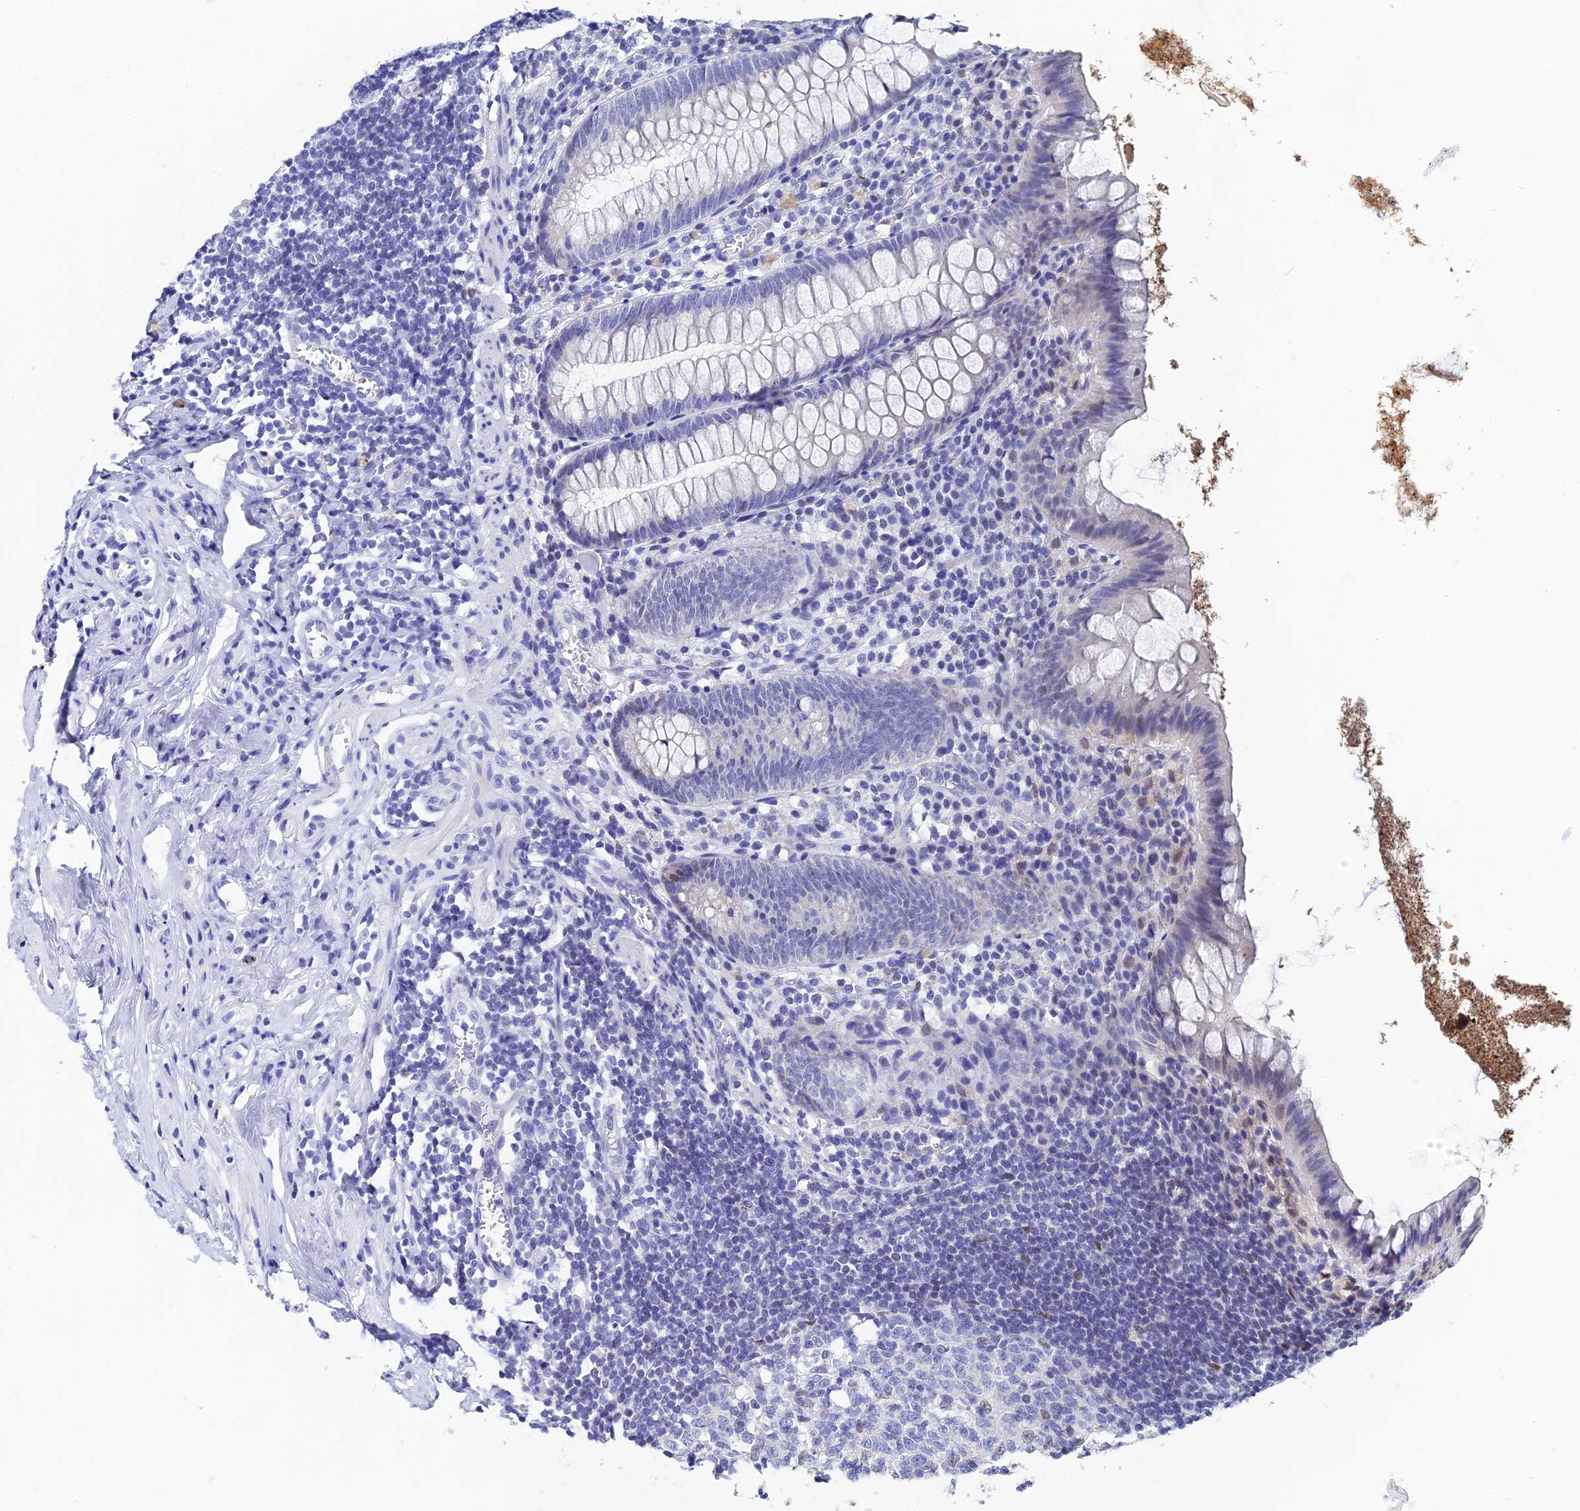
{"staining": {"intensity": "negative", "quantity": "none", "location": "none"}, "tissue": "appendix", "cell_type": "Glandular cells", "image_type": "normal", "snomed": [{"axis": "morphology", "description": "Normal tissue, NOS"}, {"axis": "topography", "description": "Appendix"}], "caption": "An immunohistochemistry (IHC) image of benign appendix is shown. There is no staining in glandular cells of appendix.", "gene": "OCM2", "patient": {"sex": "female", "age": 51}}